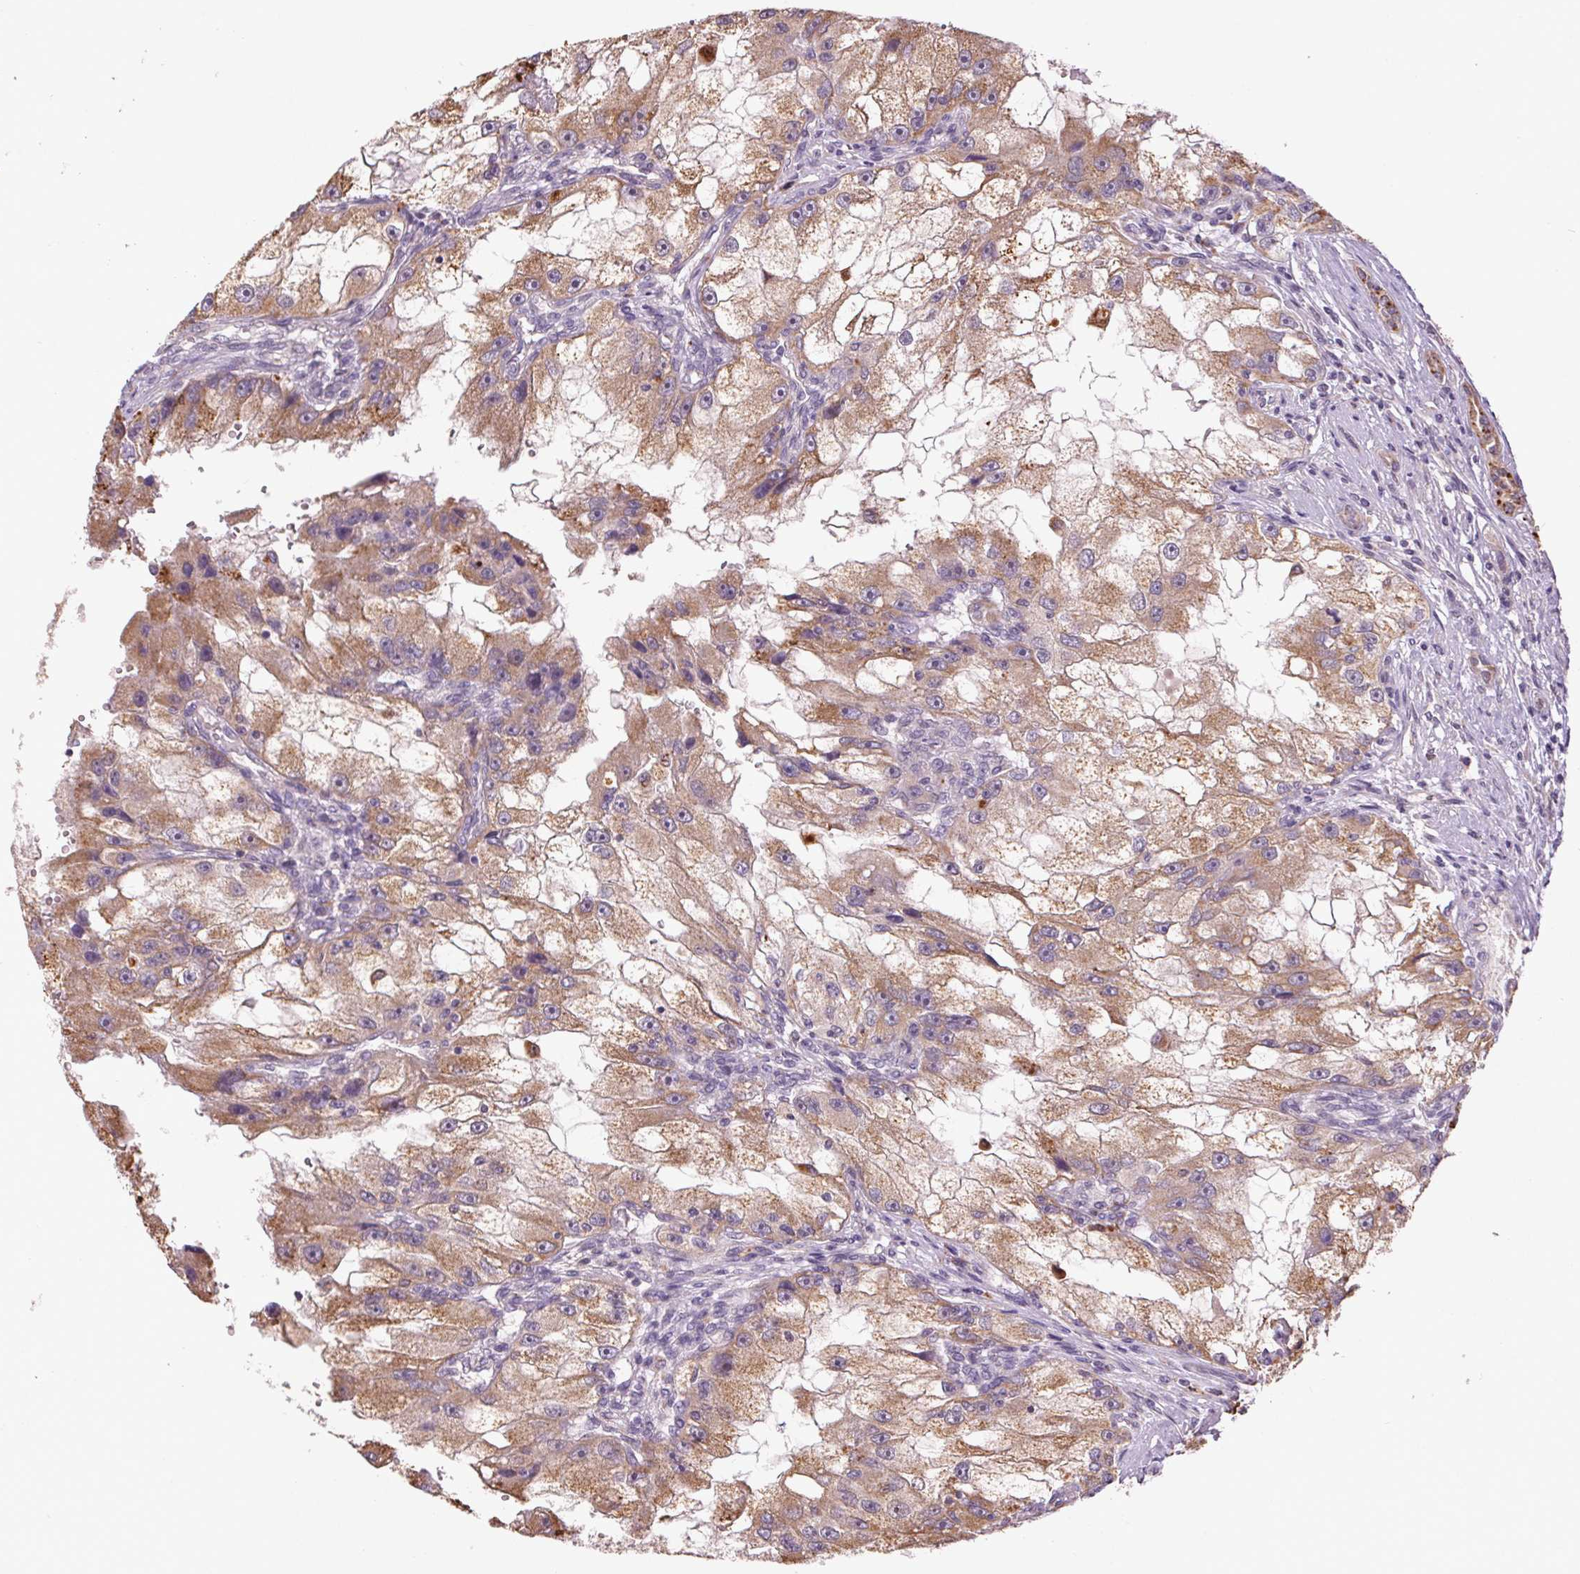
{"staining": {"intensity": "moderate", "quantity": ">75%", "location": "cytoplasmic/membranous"}, "tissue": "renal cancer", "cell_type": "Tumor cells", "image_type": "cancer", "snomed": [{"axis": "morphology", "description": "Adenocarcinoma, NOS"}, {"axis": "topography", "description": "Kidney"}], "caption": "An image of renal cancer (adenocarcinoma) stained for a protein reveals moderate cytoplasmic/membranous brown staining in tumor cells. (Stains: DAB in brown, nuclei in blue, Microscopy: brightfield microscopy at high magnification).", "gene": "ADH5", "patient": {"sex": "male", "age": 63}}